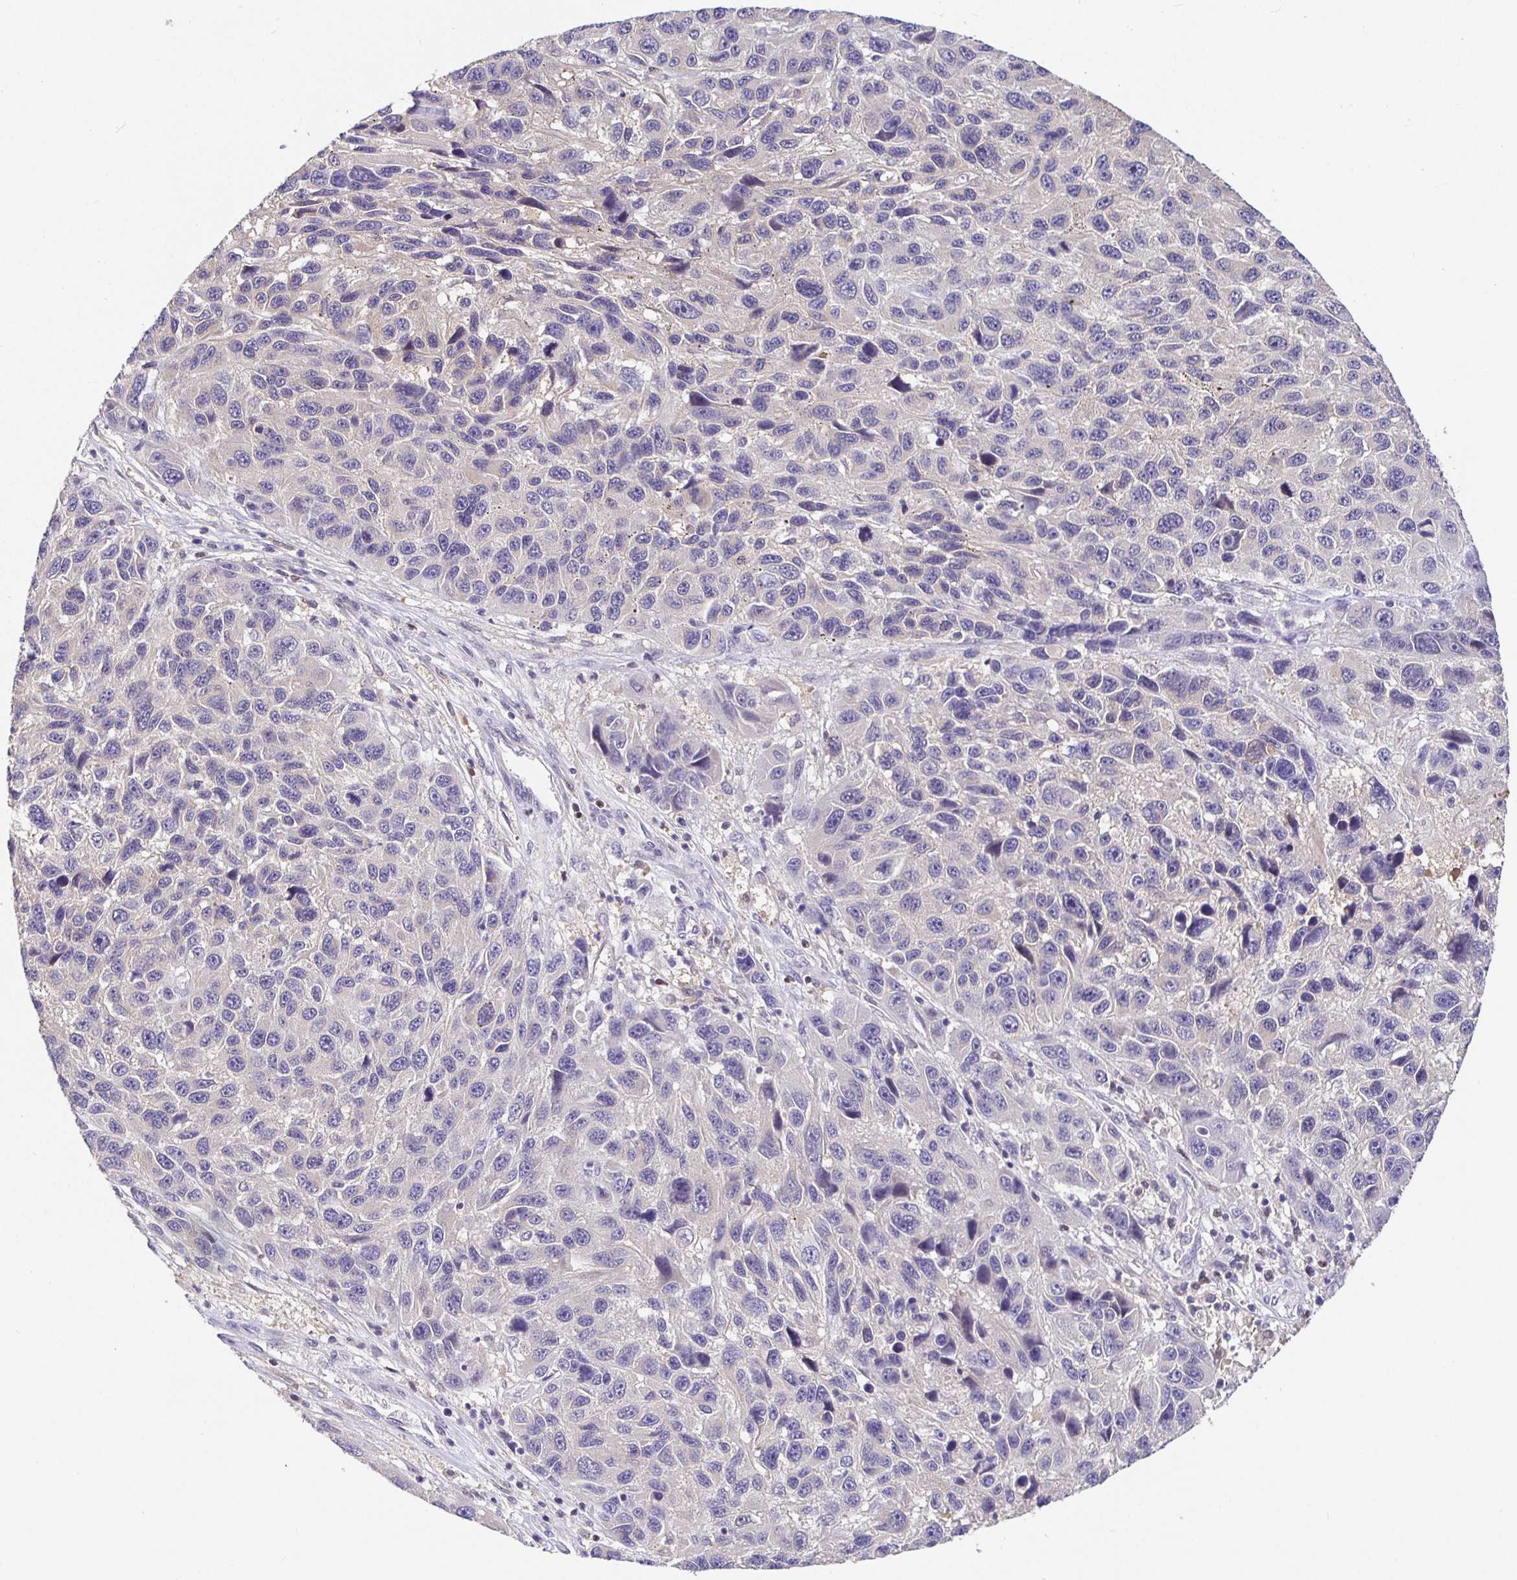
{"staining": {"intensity": "negative", "quantity": "none", "location": "none"}, "tissue": "melanoma", "cell_type": "Tumor cells", "image_type": "cancer", "snomed": [{"axis": "morphology", "description": "Malignant melanoma, NOS"}, {"axis": "topography", "description": "Skin"}], "caption": "Immunohistochemistry histopathology image of malignant melanoma stained for a protein (brown), which shows no staining in tumor cells.", "gene": "SATB1", "patient": {"sex": "male", "age": 53}}